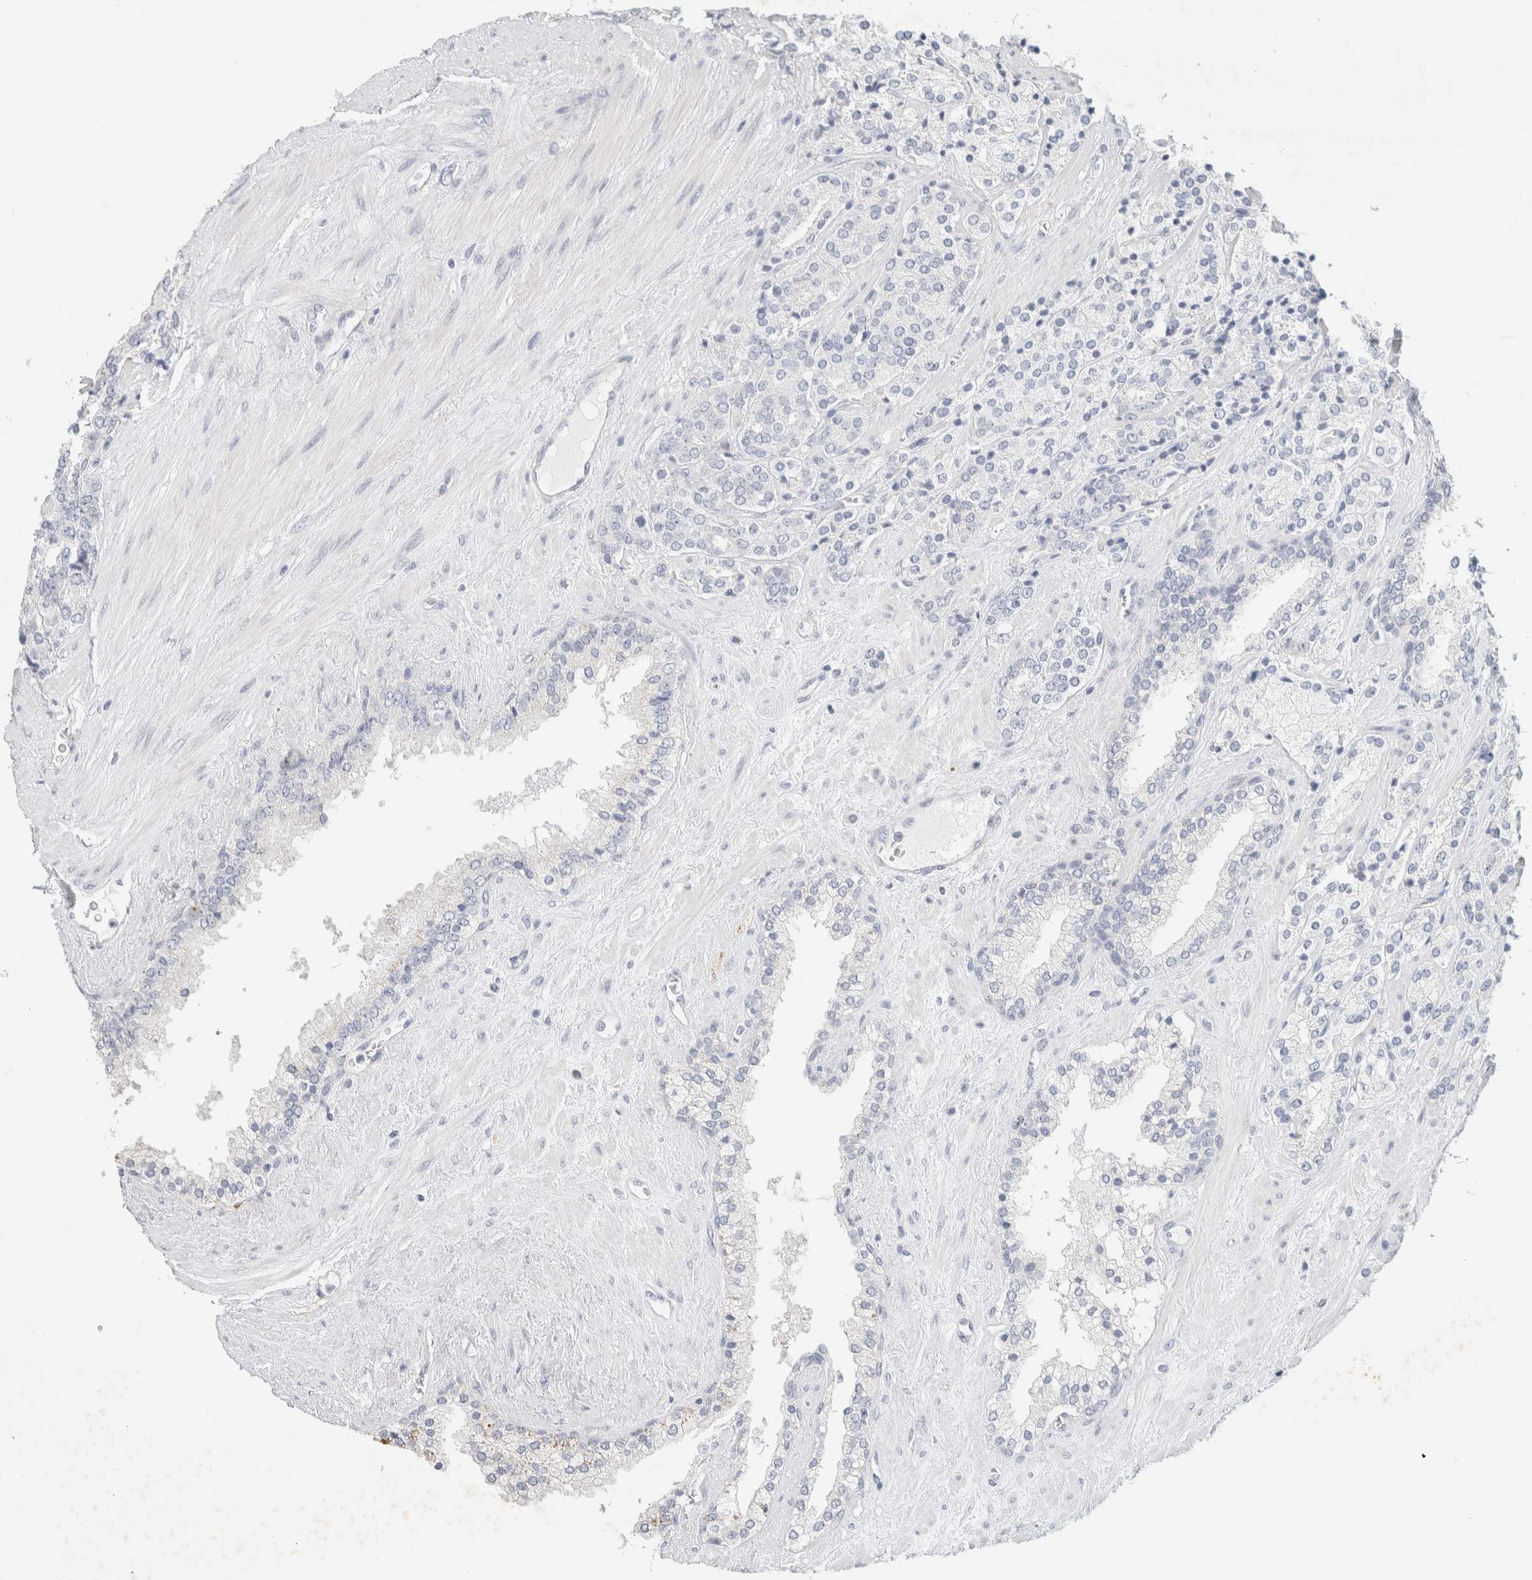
{"staining": {"intensity": "negative", "quantity": "none", "location": "none"}, "tissue": "prostate cancer", "cell_type": "Tumor cells", "image_type": "cancer", "snomed": [{"axis": "morphology", "description": "Adenocarcinoma, High grade"}, {"axis": "topography", "description": "Prostate"}], "caption": "The immunohistochemistry histopathology image has no significant expression in tumor cells of prostate adenocarcinoma (high-grade) tissue.", "gene": "NEFM", "patient": {"sex": "male", "age": 71}}